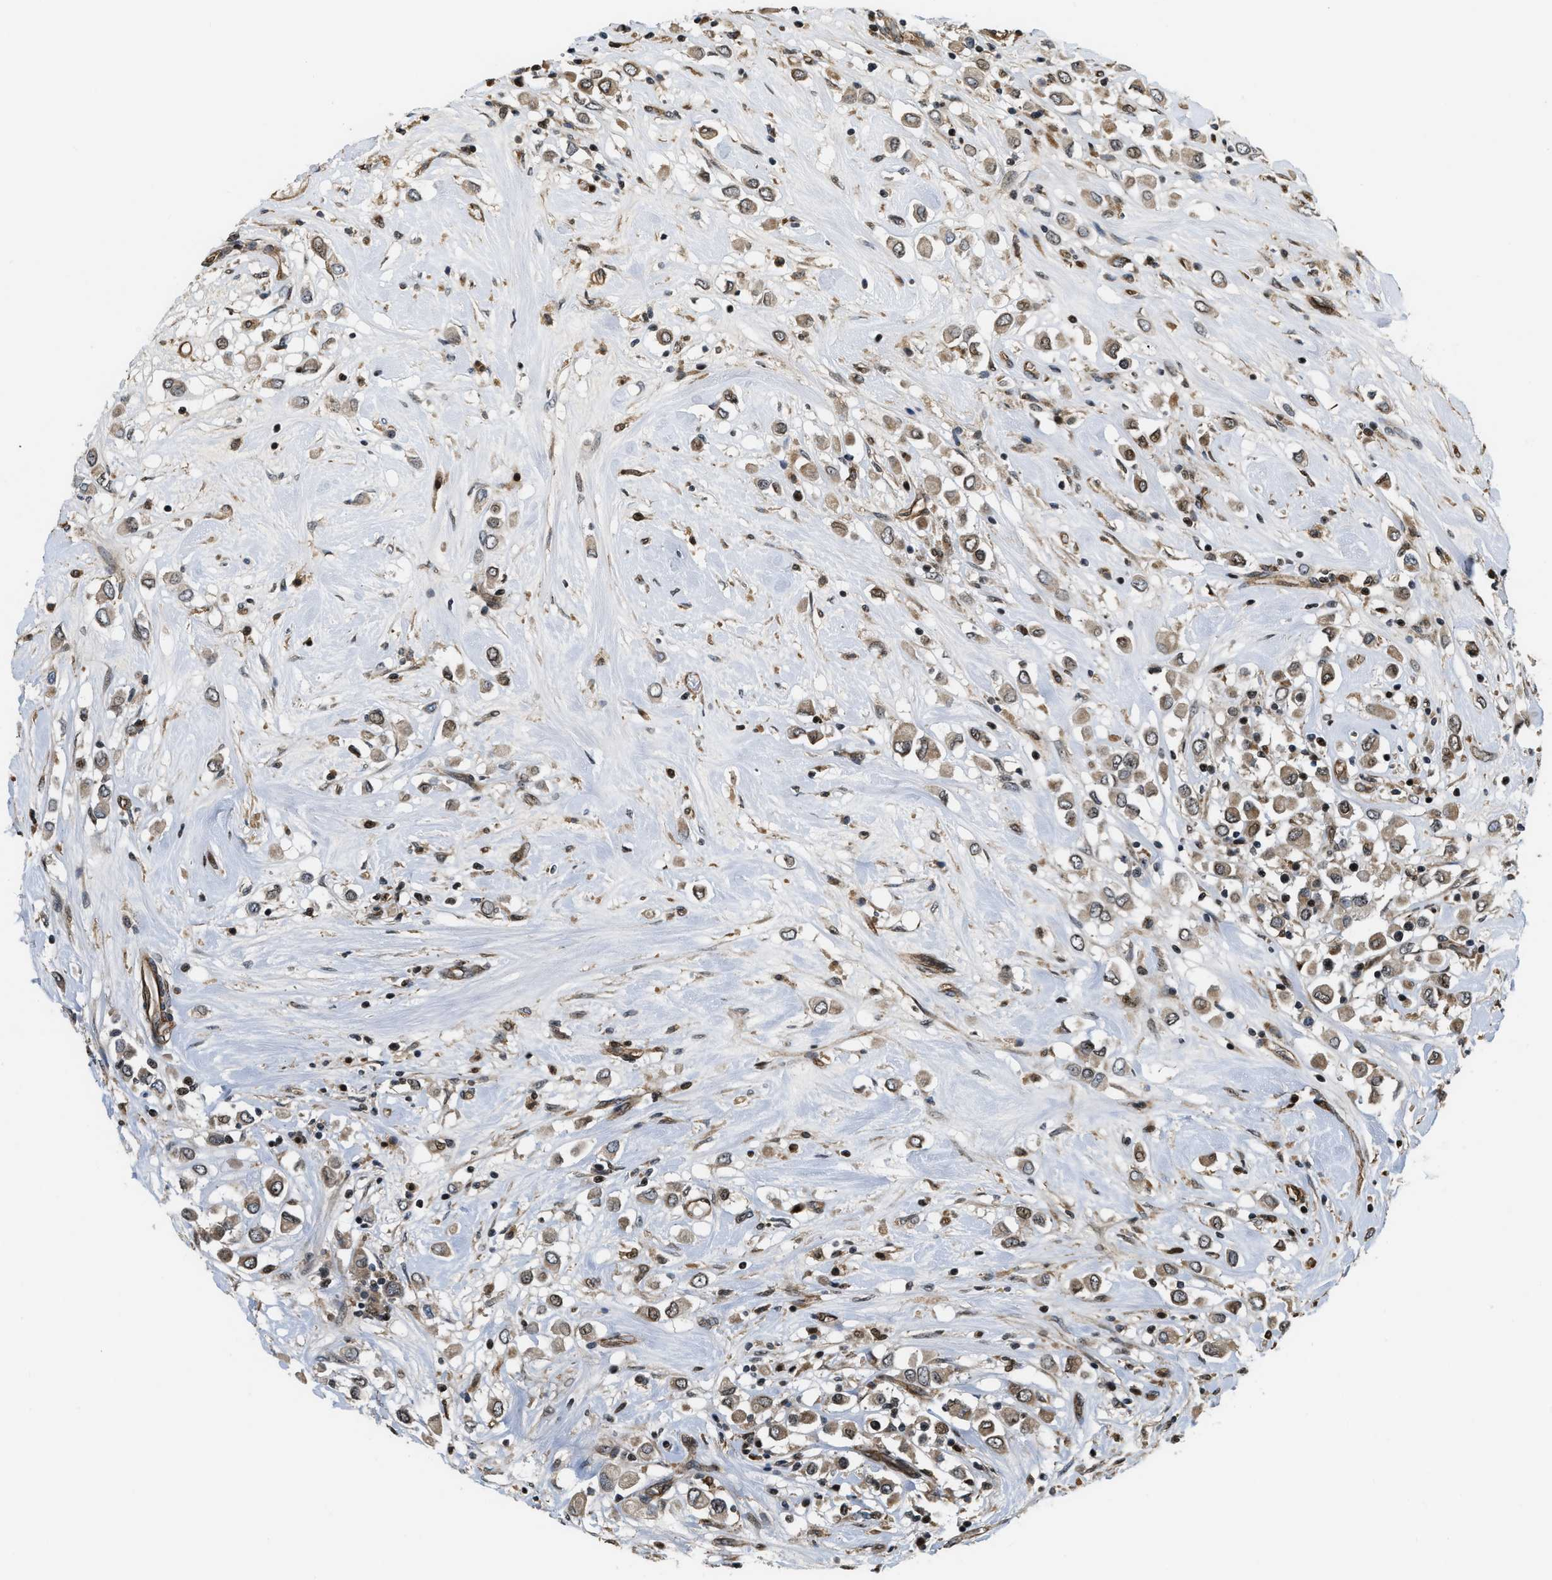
{"staining": {"intensity": "moderate", "quantity": "<25%", "location": "cytoplasmic/membranous,nuclear"}, "tissue": "breast cancer", "cell_type": "Tumor cells", "image_type": "cancer", "snomed": [{"axis": "morphology", "description": "Duct carcinoma"}, {"axis": "topography", "description": "Breast"}], "caption": "An immunohistochemistry image of tumor tissue is shown. Protein staining in brown shows moderate cytoplasmic/membranous and nuclear positivity in breast cancer within tumor cells.", "gene": "LTA4H", "patient": {"sex": "female", "age": 61}}